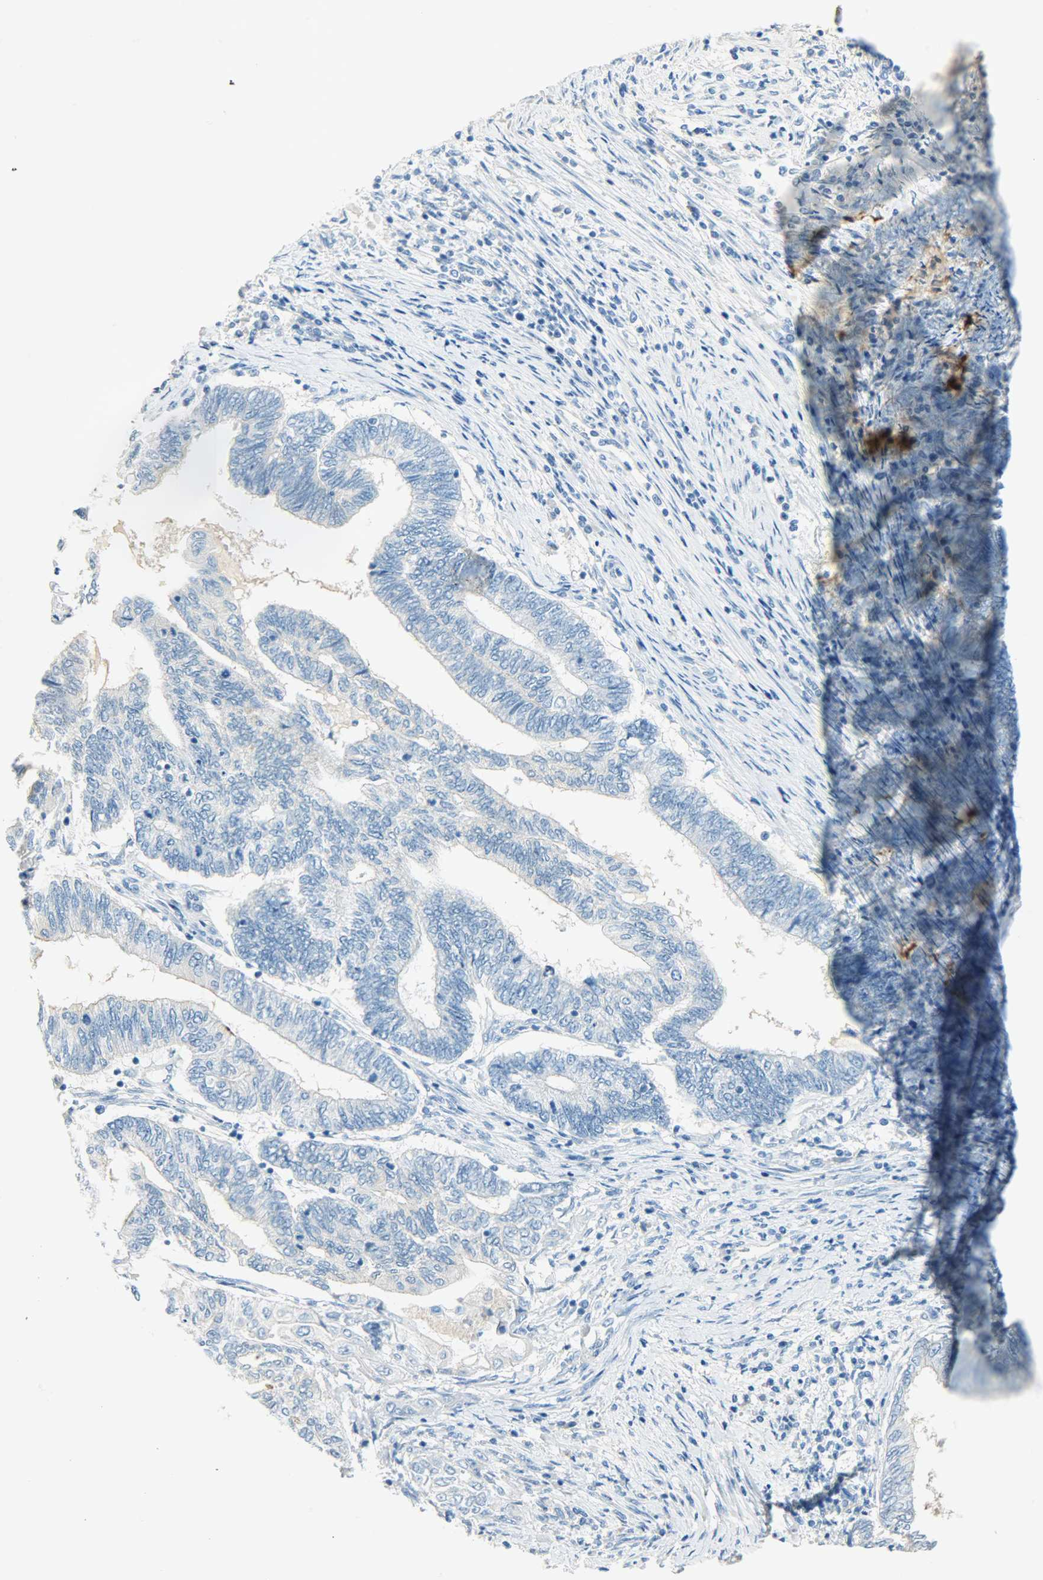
{"staining": {"intensity": "negative", "quantity": "none", "location": "none"}, "tissue": "endometrial cancer", "cell_type": "Tumor cells", "image_type": "cancer", "snomed": [{"axis": "morphology", "description": "Adenocarcinoma, NOS"}, {"axis": "topography", "description": "Uterus"}, {"axis": "topography", "description": "Endometrium"}], "caption": "Immunohistochemistry (IHC) of endometrial cancer shows no positivity in tumor cells. (DAB (3,3'-diaminobenzidine) immunohistochemistry (IHC) with hematoxylin counter stain).", "gene": "PROM1", "patient": {"sex": "female", "age": 70}}